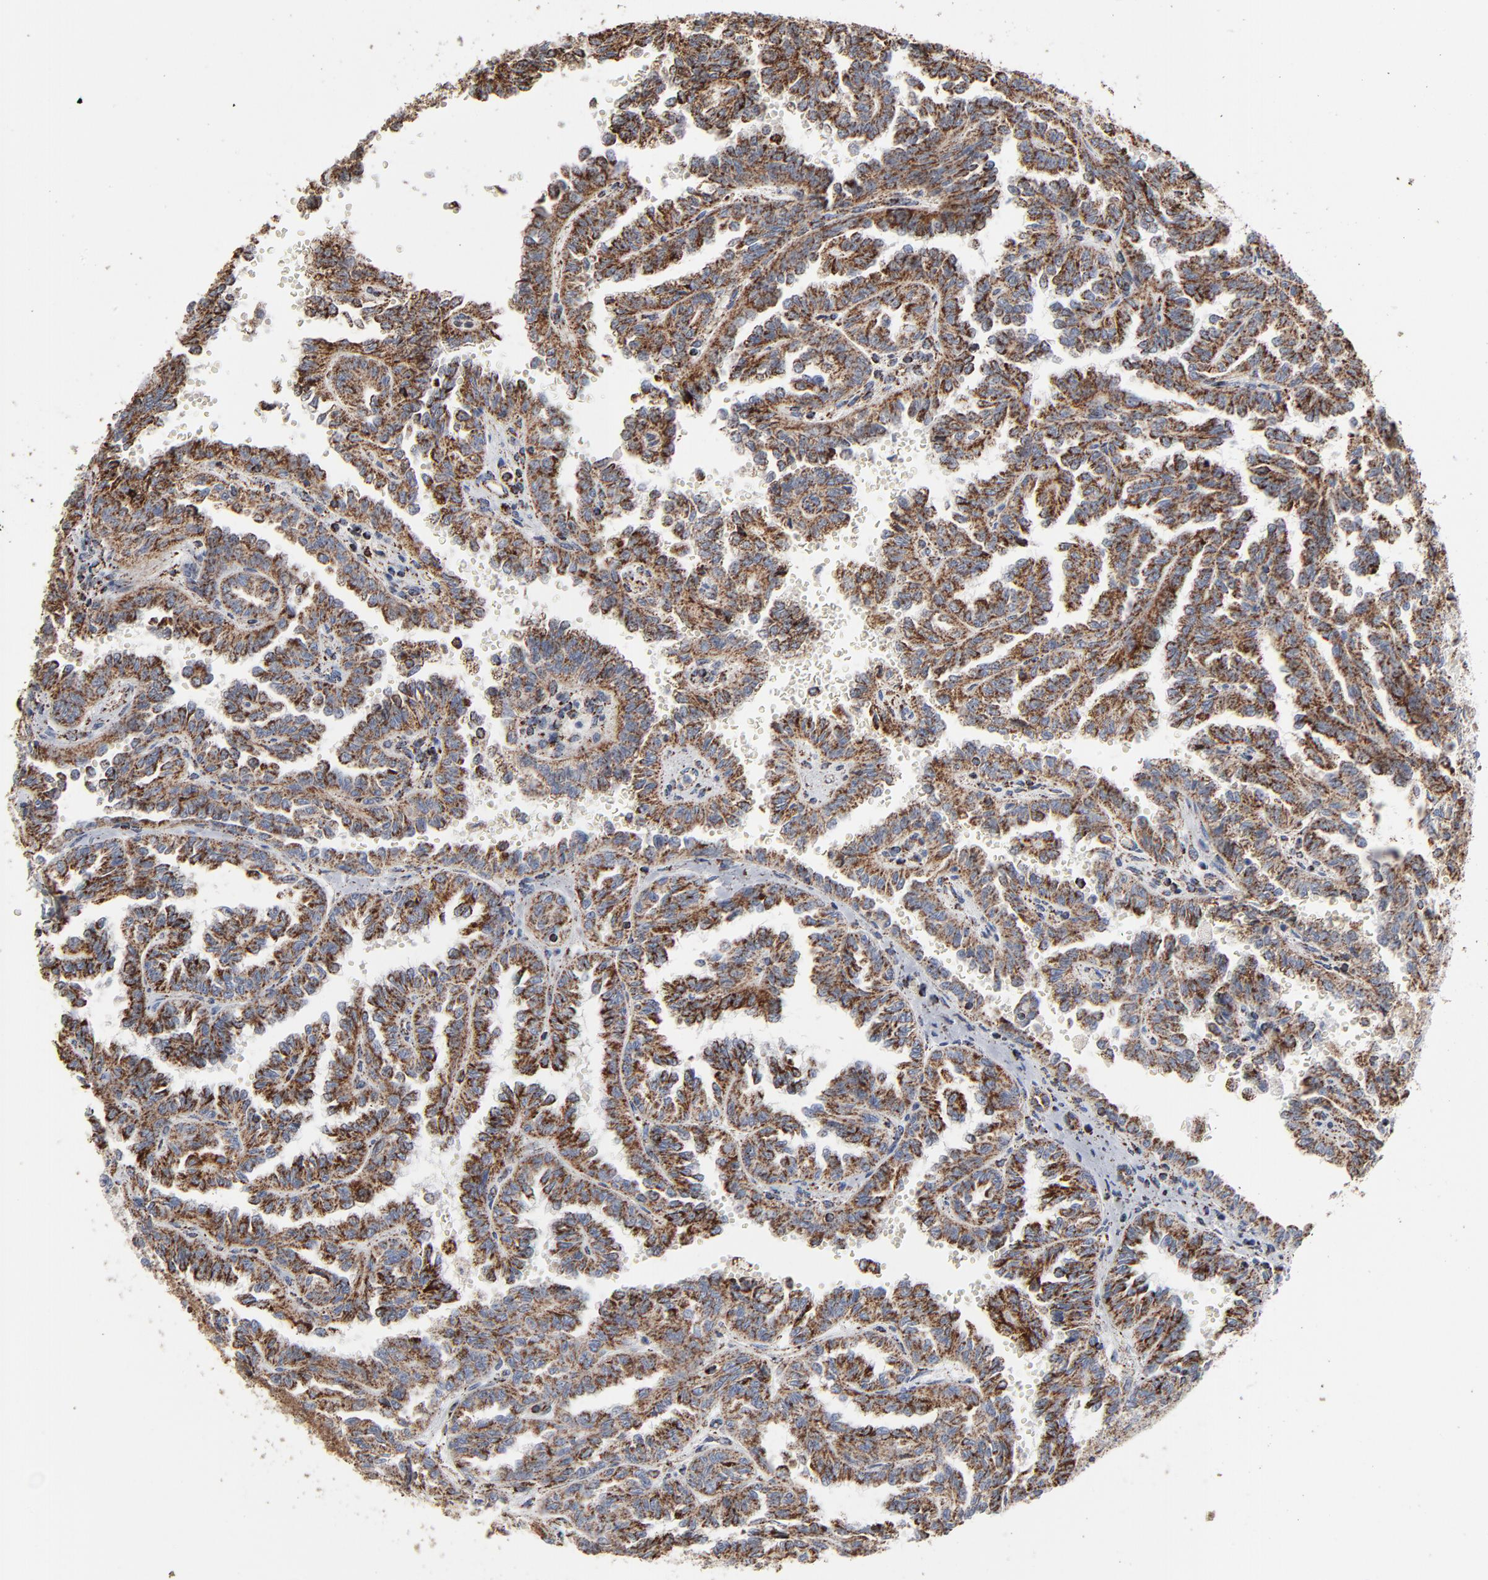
{"staining": {"intensity": "strong", "quantity": ">75%", "location": "cytoplasmic/membranous"}, "tissue": "renal cancer", "cell_type": "Tumor cells", "image_type": "cancer", "snomed": [{"axis": "morphology", "description": "Inflammation, NOS"}, {"axis": "morphology", "description": "Adenocarcinoma, NOS"}, {"axis": "topography", "description": "Kidney"}], "caption": "Renal cancer tissue displays strong cytoplasmic/membranous staining in about >75% of tumor cells", "gene": "UQCRC1", "patient": {"sex": "male", "age": 68}}